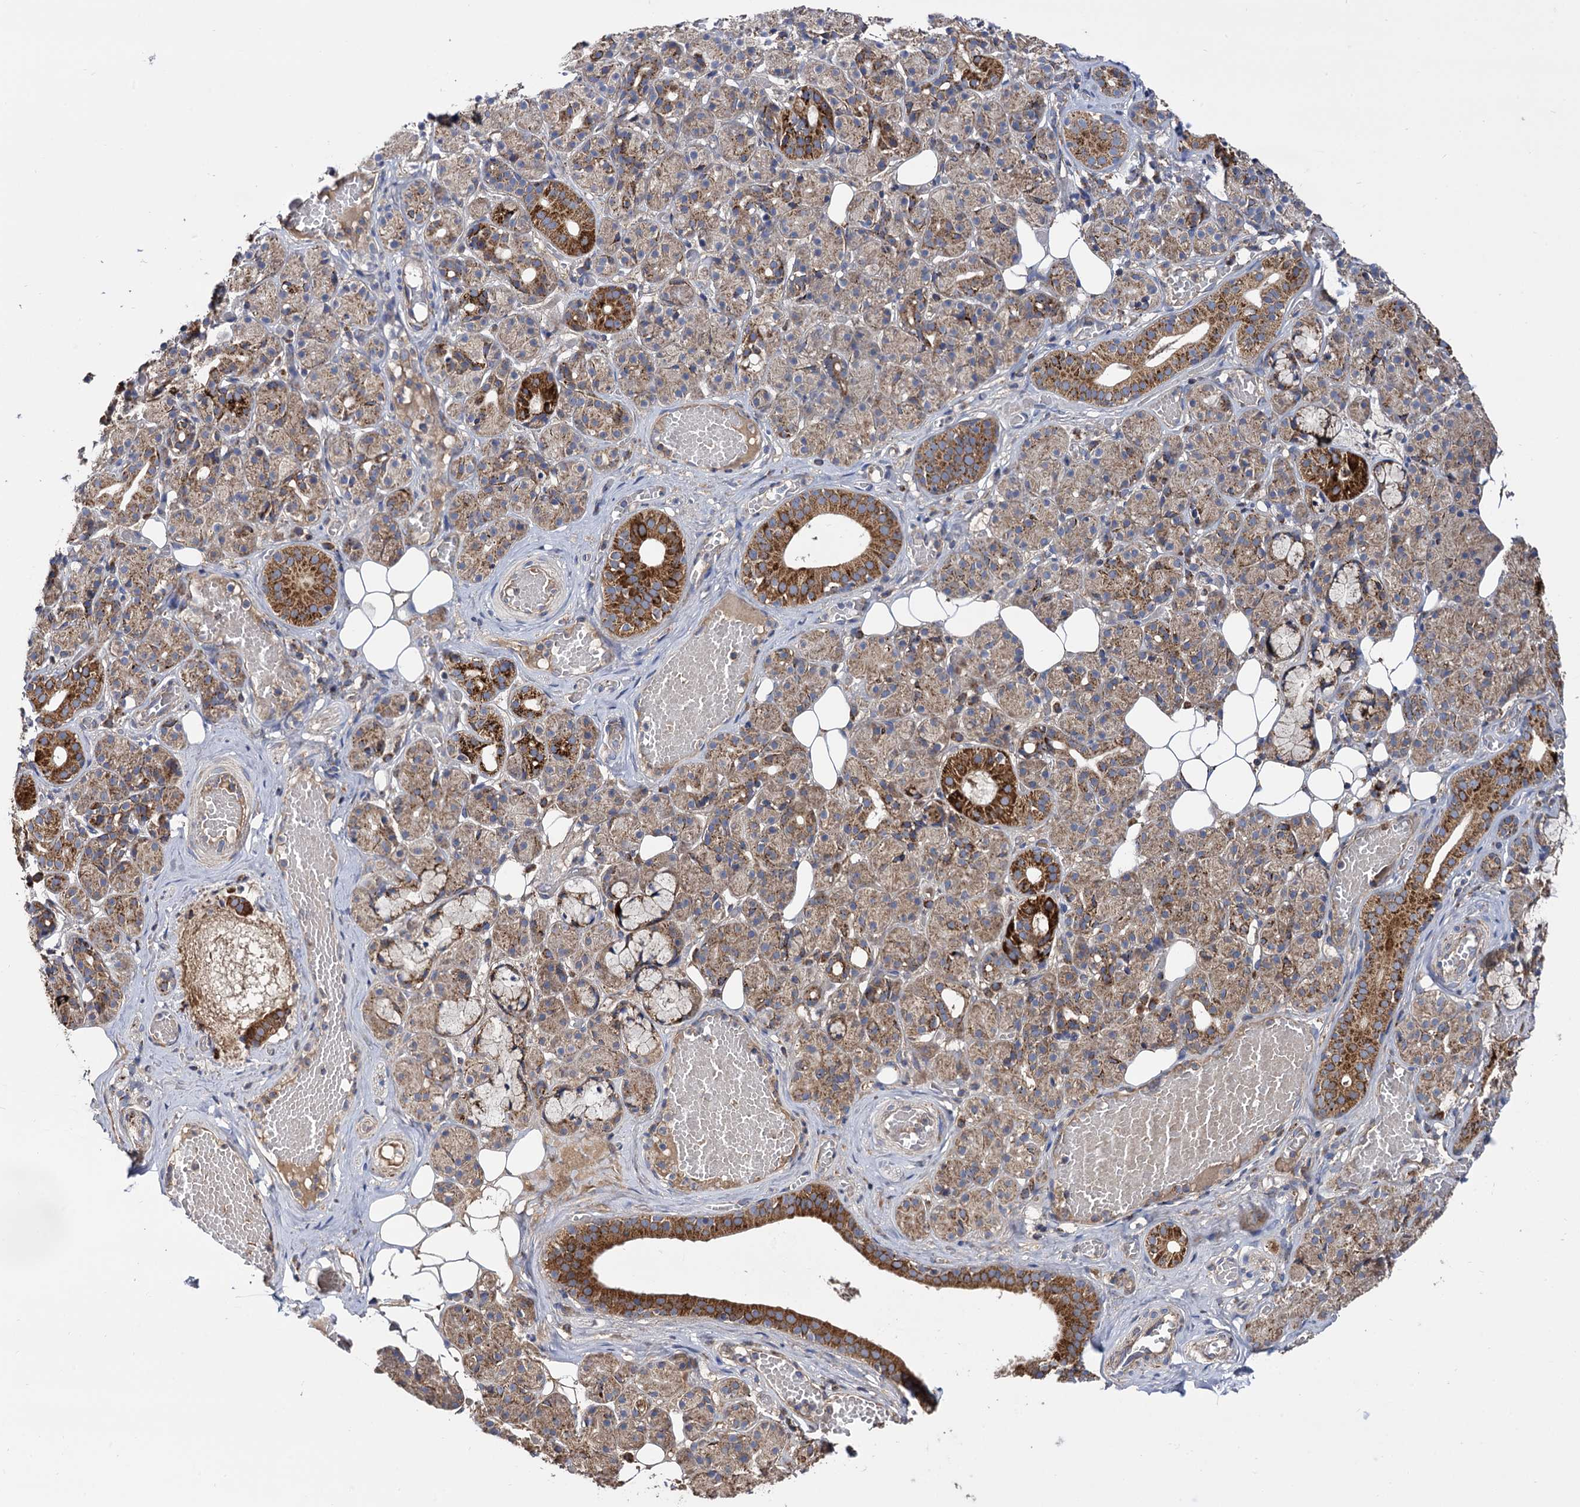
{"staining": {"intensity": "strong", "quantity": "<25%", "location": "cytoplasmic/membranous"}, "tissue": "salivary gland", "cell_type": "Glandular cells", "image_type": "normal", "snomed": [{"axis": "morphology", "description": "Normal tissue, NOS"}, {"axis": "topography", "description": "Salivary gland"}], "caption": "Salivary gland stained with immunohistochemistry demonstrates strong cytoplasmic/membranous staining in about <25% of glandular cells. (DAB (3,3'-diaminobenzidine) IHC with brightfield microscopy, high magnification).", "gene": "IQCH", "patient": {"sex": "male", "age": 63}}